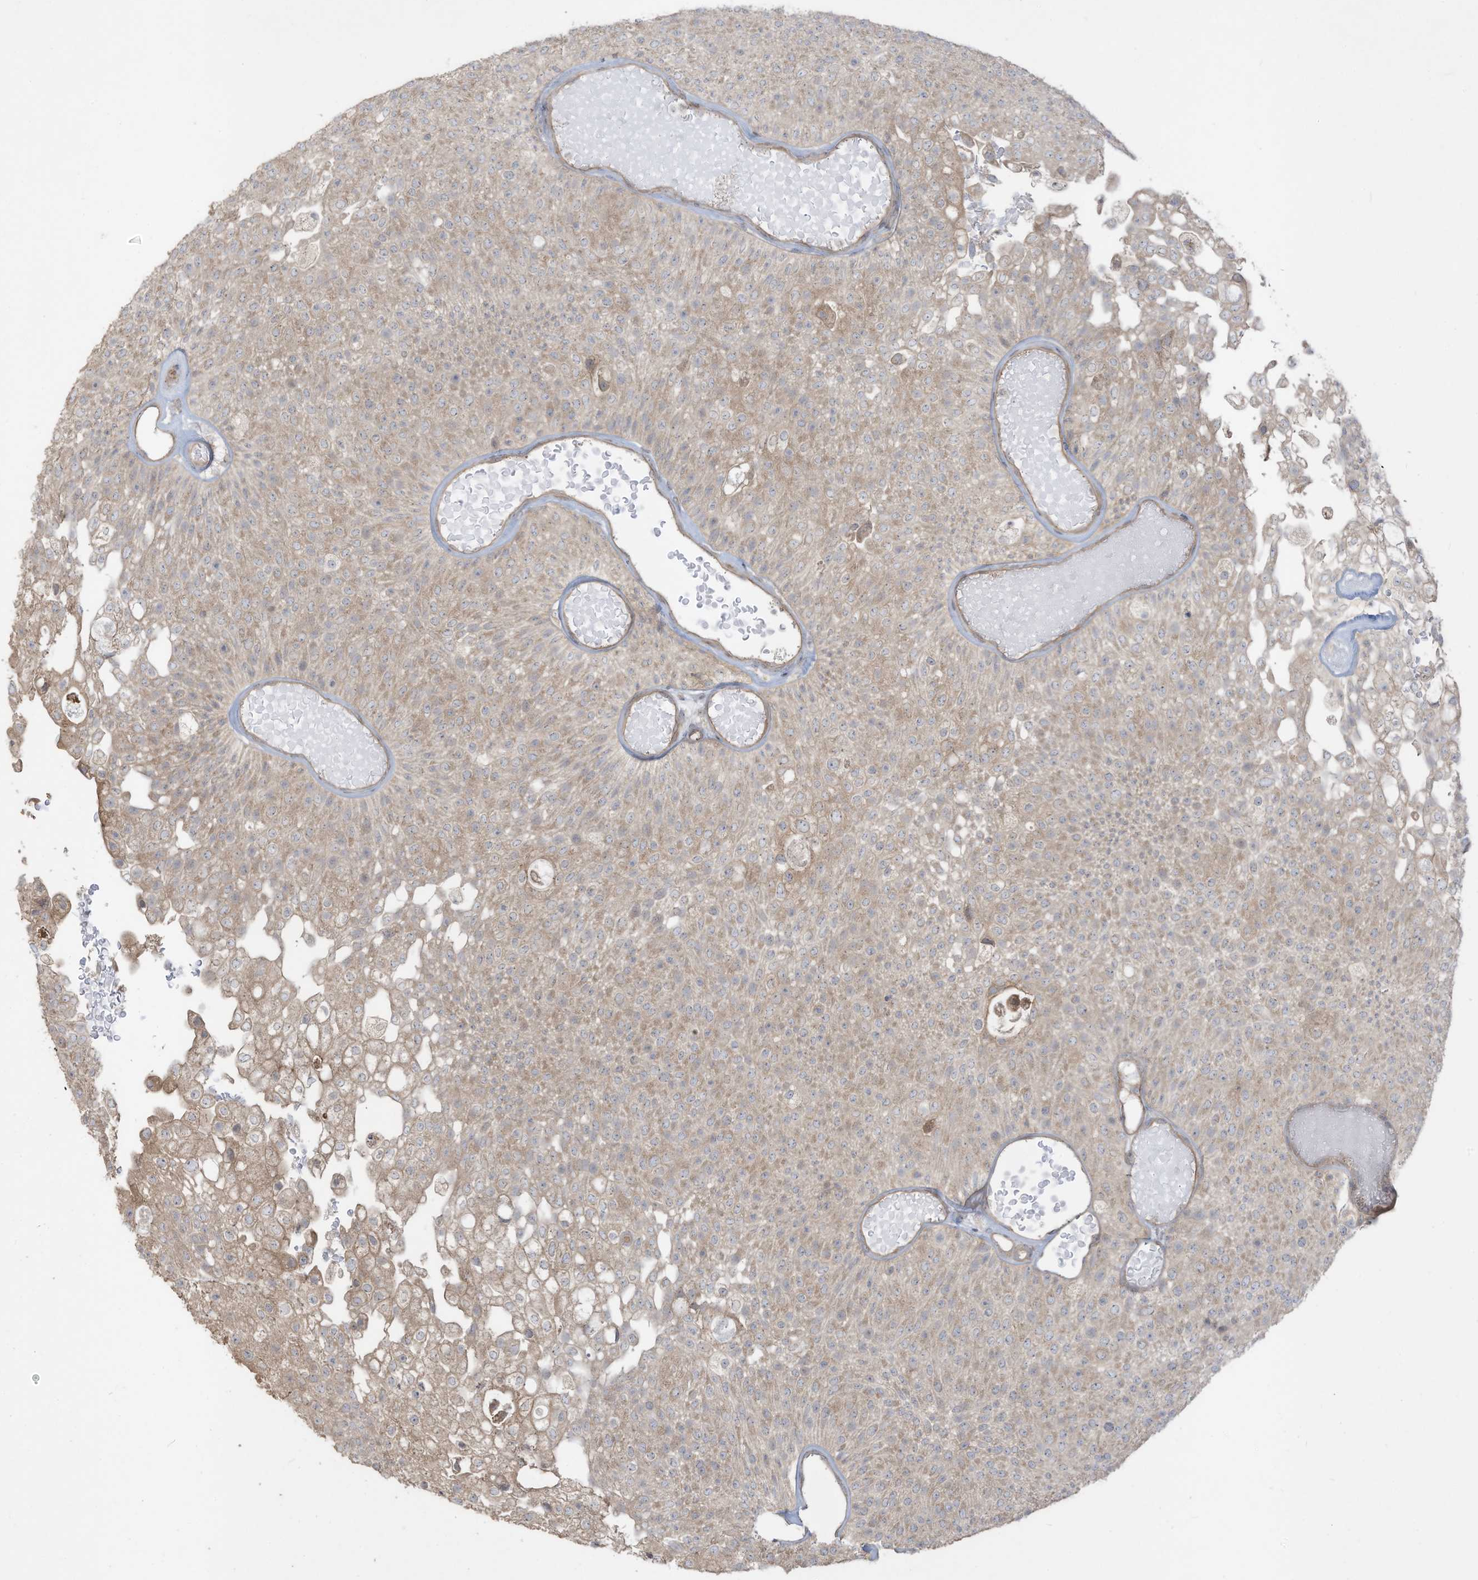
{"staining": {"intensity": "weak", "quantity": ">75%", "location": "cytoplasmic/membranous"}, "tissue": "urothelial cancer", "cell_type": "Tumor cells", "image_type": "cancer", "snomed": [{"axis": "morphology", "description": "Urothelial carcinoma, Low grade"}, {"axis": "topography", "description": "Urinary bladder"}], "caption": "Human urothelial cancer stained with a brown dye demonstrates weak cytoplasmic/membranous positive expression in about >75% of tumor cells.", "gene": "MAGIX", "patient": {"sex": "male", "age": 78}}